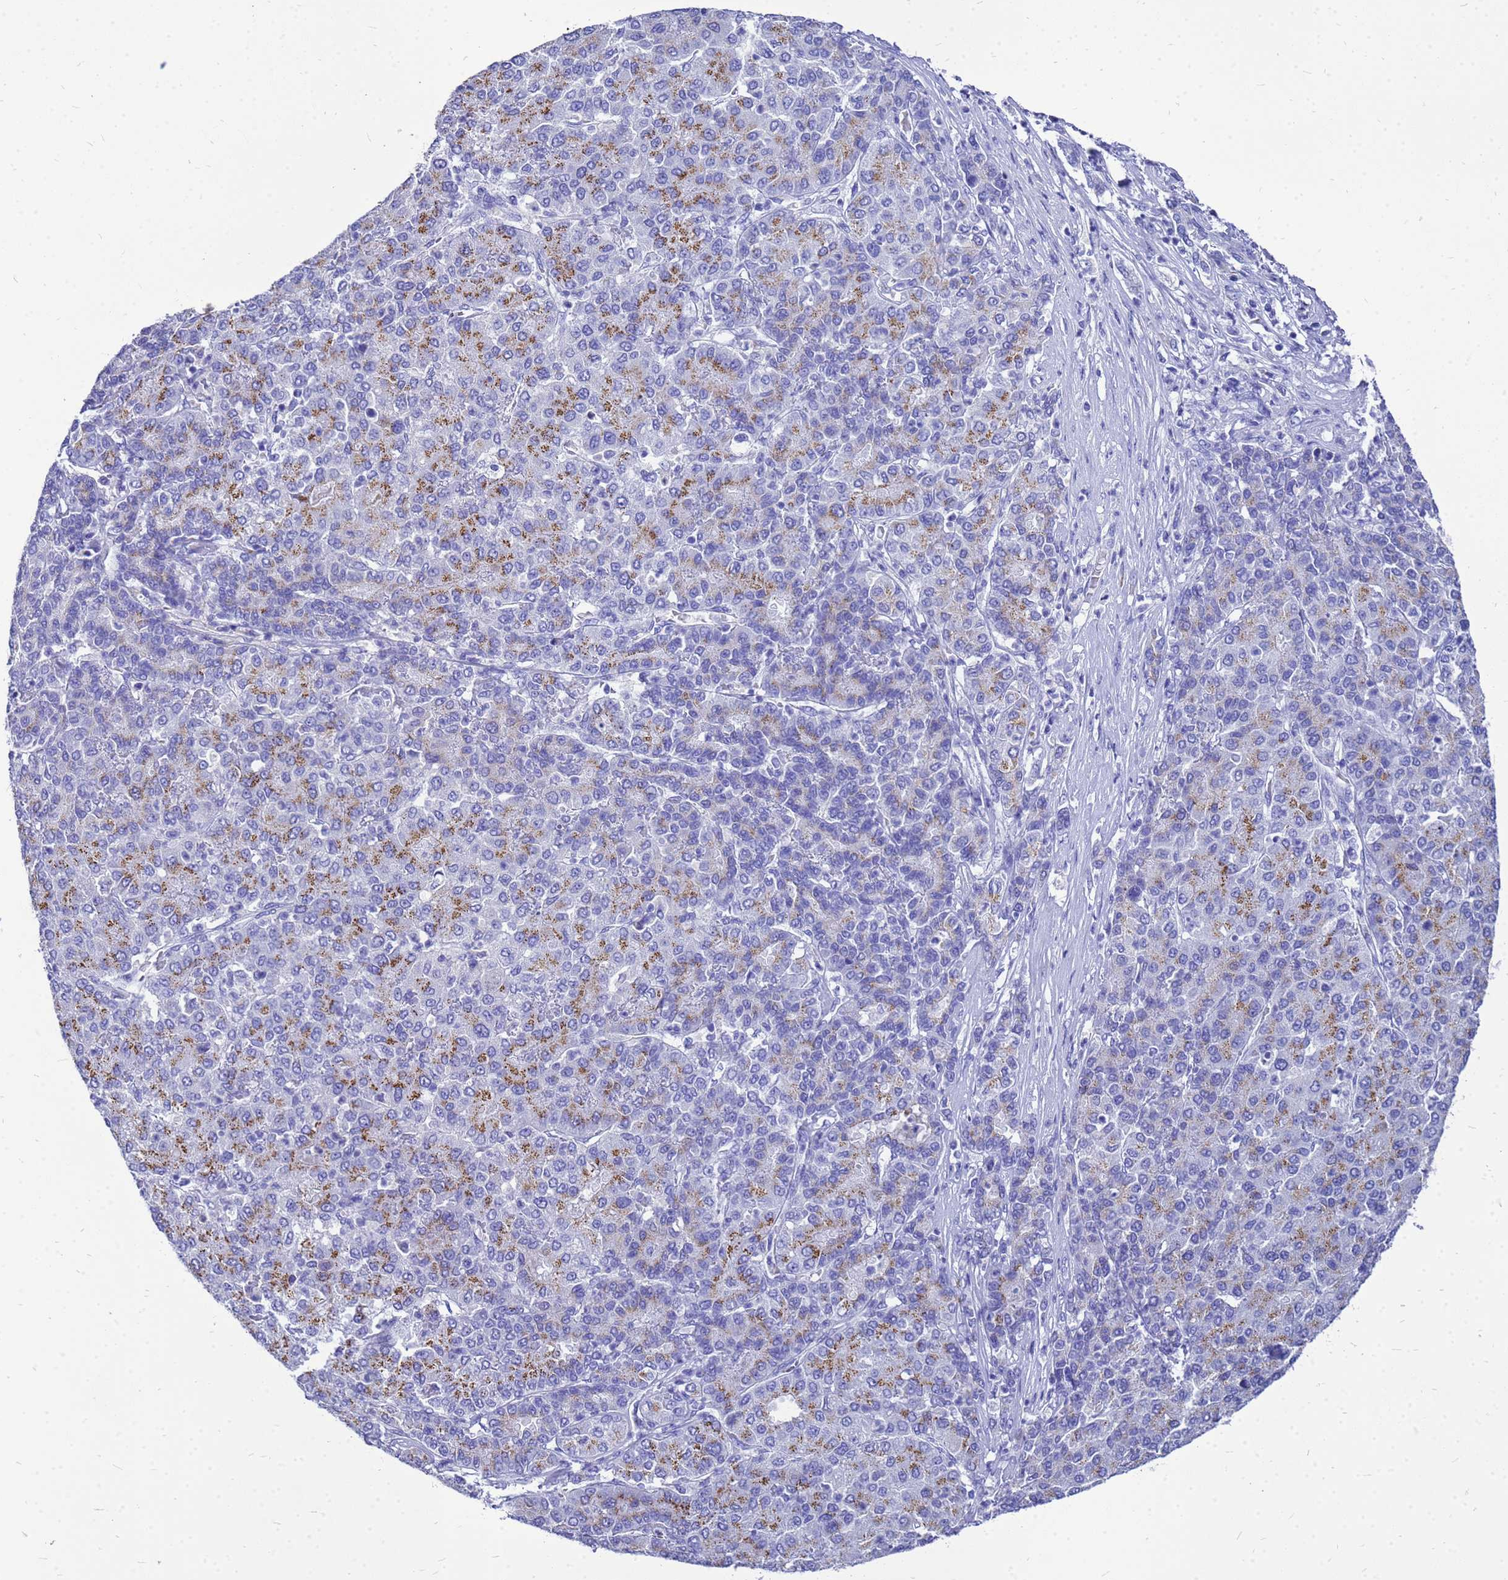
{"staining": {"intensity": "moderate", "quantity": "<25%", "location": "cytoplasmic/membranous"}, "tissue": "liver cancer", "cell_type": "Tumor cells", "image_type": "cancer", "snomed": [{"axis": "morphology", "description": "Carcinoma, Hepatocellular, NOS"}, {"axis": "topography", "description": "Liver"}], "caption": "Immunohistochemistry micrograph of neoplastic tissue: human hepatocellular carcinoma (liver) stained using immunohistochemistry exhibits low levels of moderate protein expression localized specifically in the cytoplasmic/membranous of tumor cells, appearing as a cytoplasmic/membranous brown color.", "gene": "OR52E2", "patient": {"sex": "male", "age": 65}}